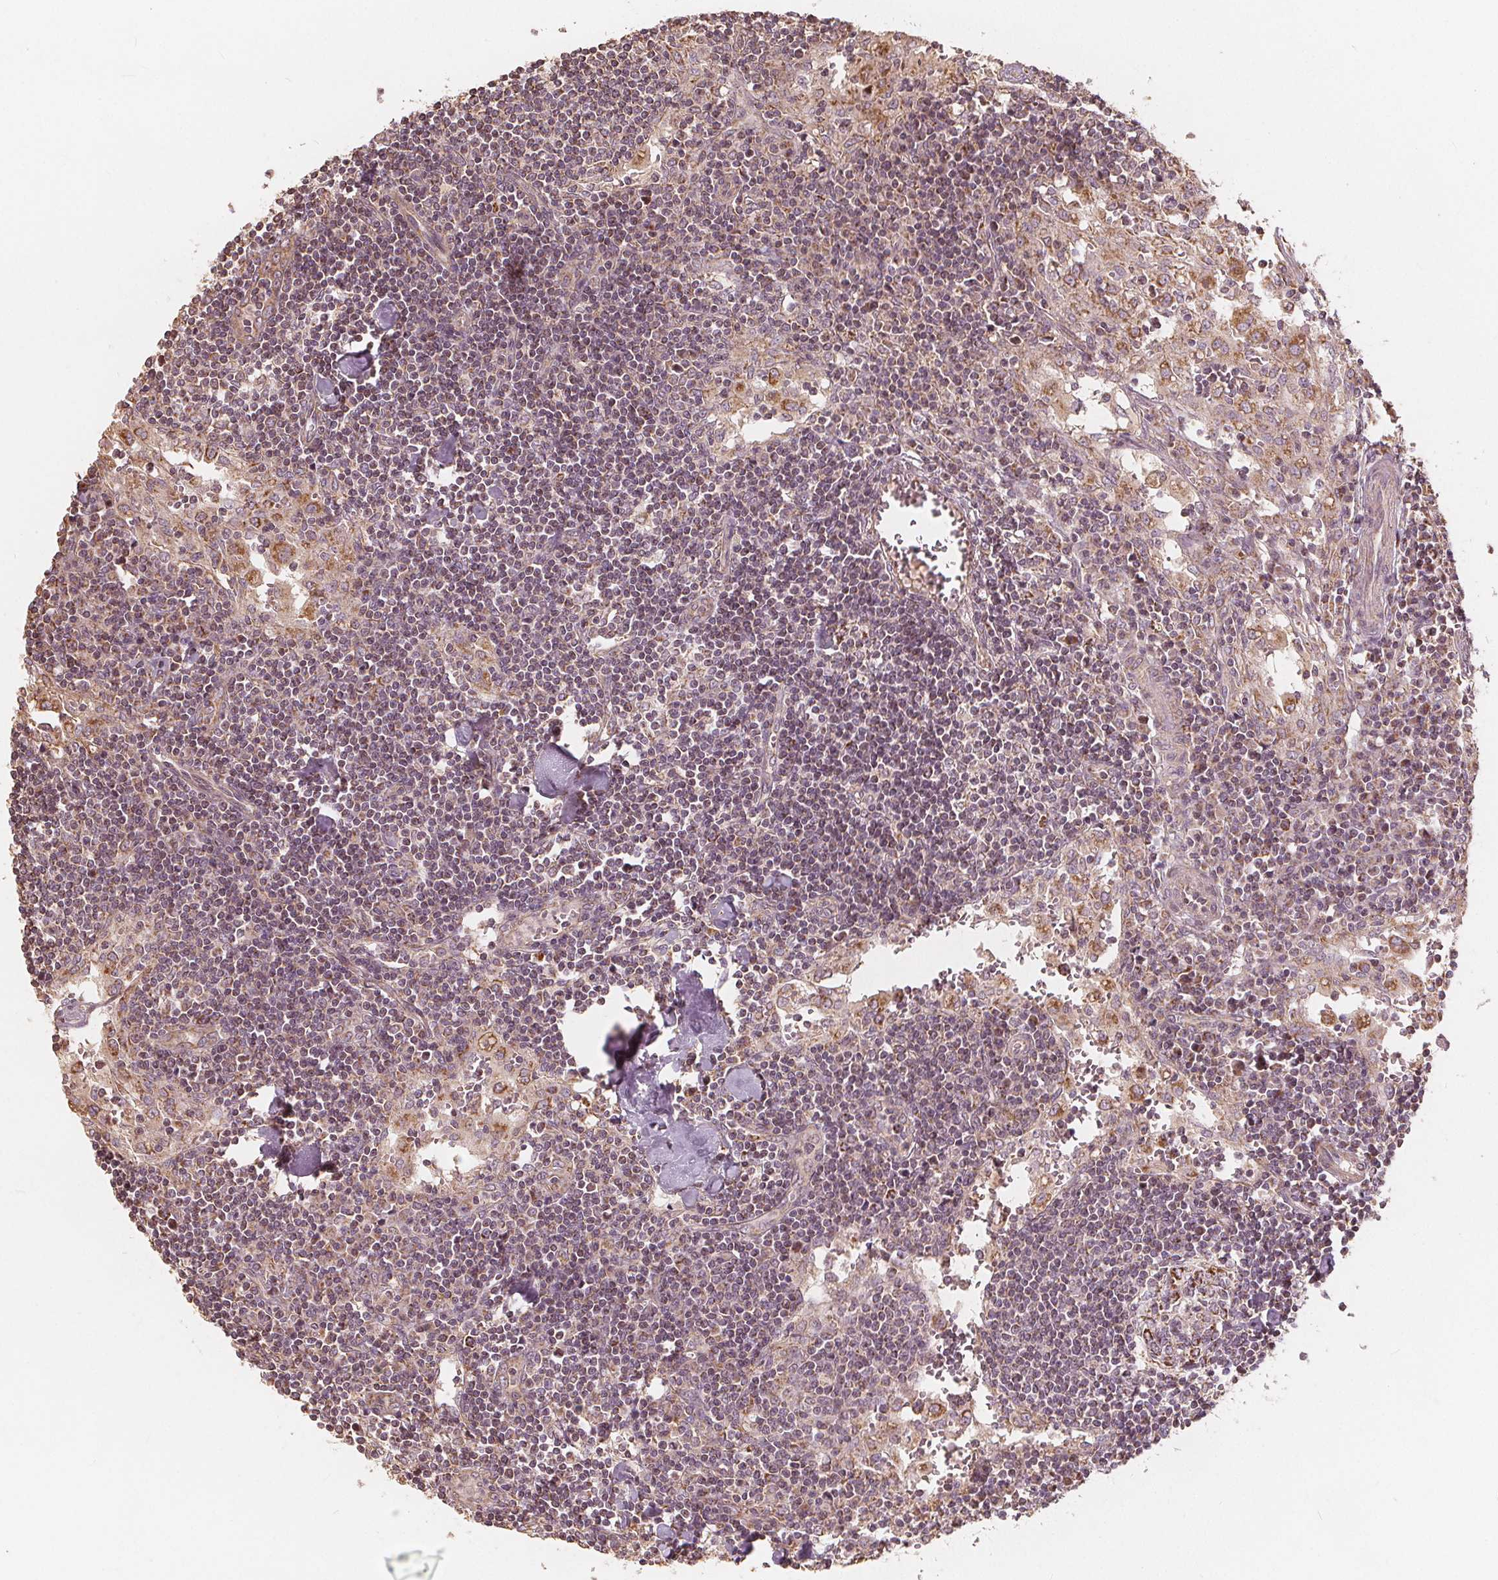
{"staining": {"intensity": "strong", "quantity": "<25%", "location": "cytoplasmic/membranous"}, "tissue": "lymph node", "cell_type": "Germinal center cells", "image_type": "normal", "snomed": [{"axis": "morphology", "description": "Normal tissue, NOS"}, {"axis": "topography", "description": "Lymph node"}], "caption": "The histopathology image shows immunohistochemical staining of benign lymph node. There is strong cytoplasmic/membranous staining is present in approximately <25% of germinal center cells.", "gene": "PEX26", "patient": {"sex": "male", "age": 55}}